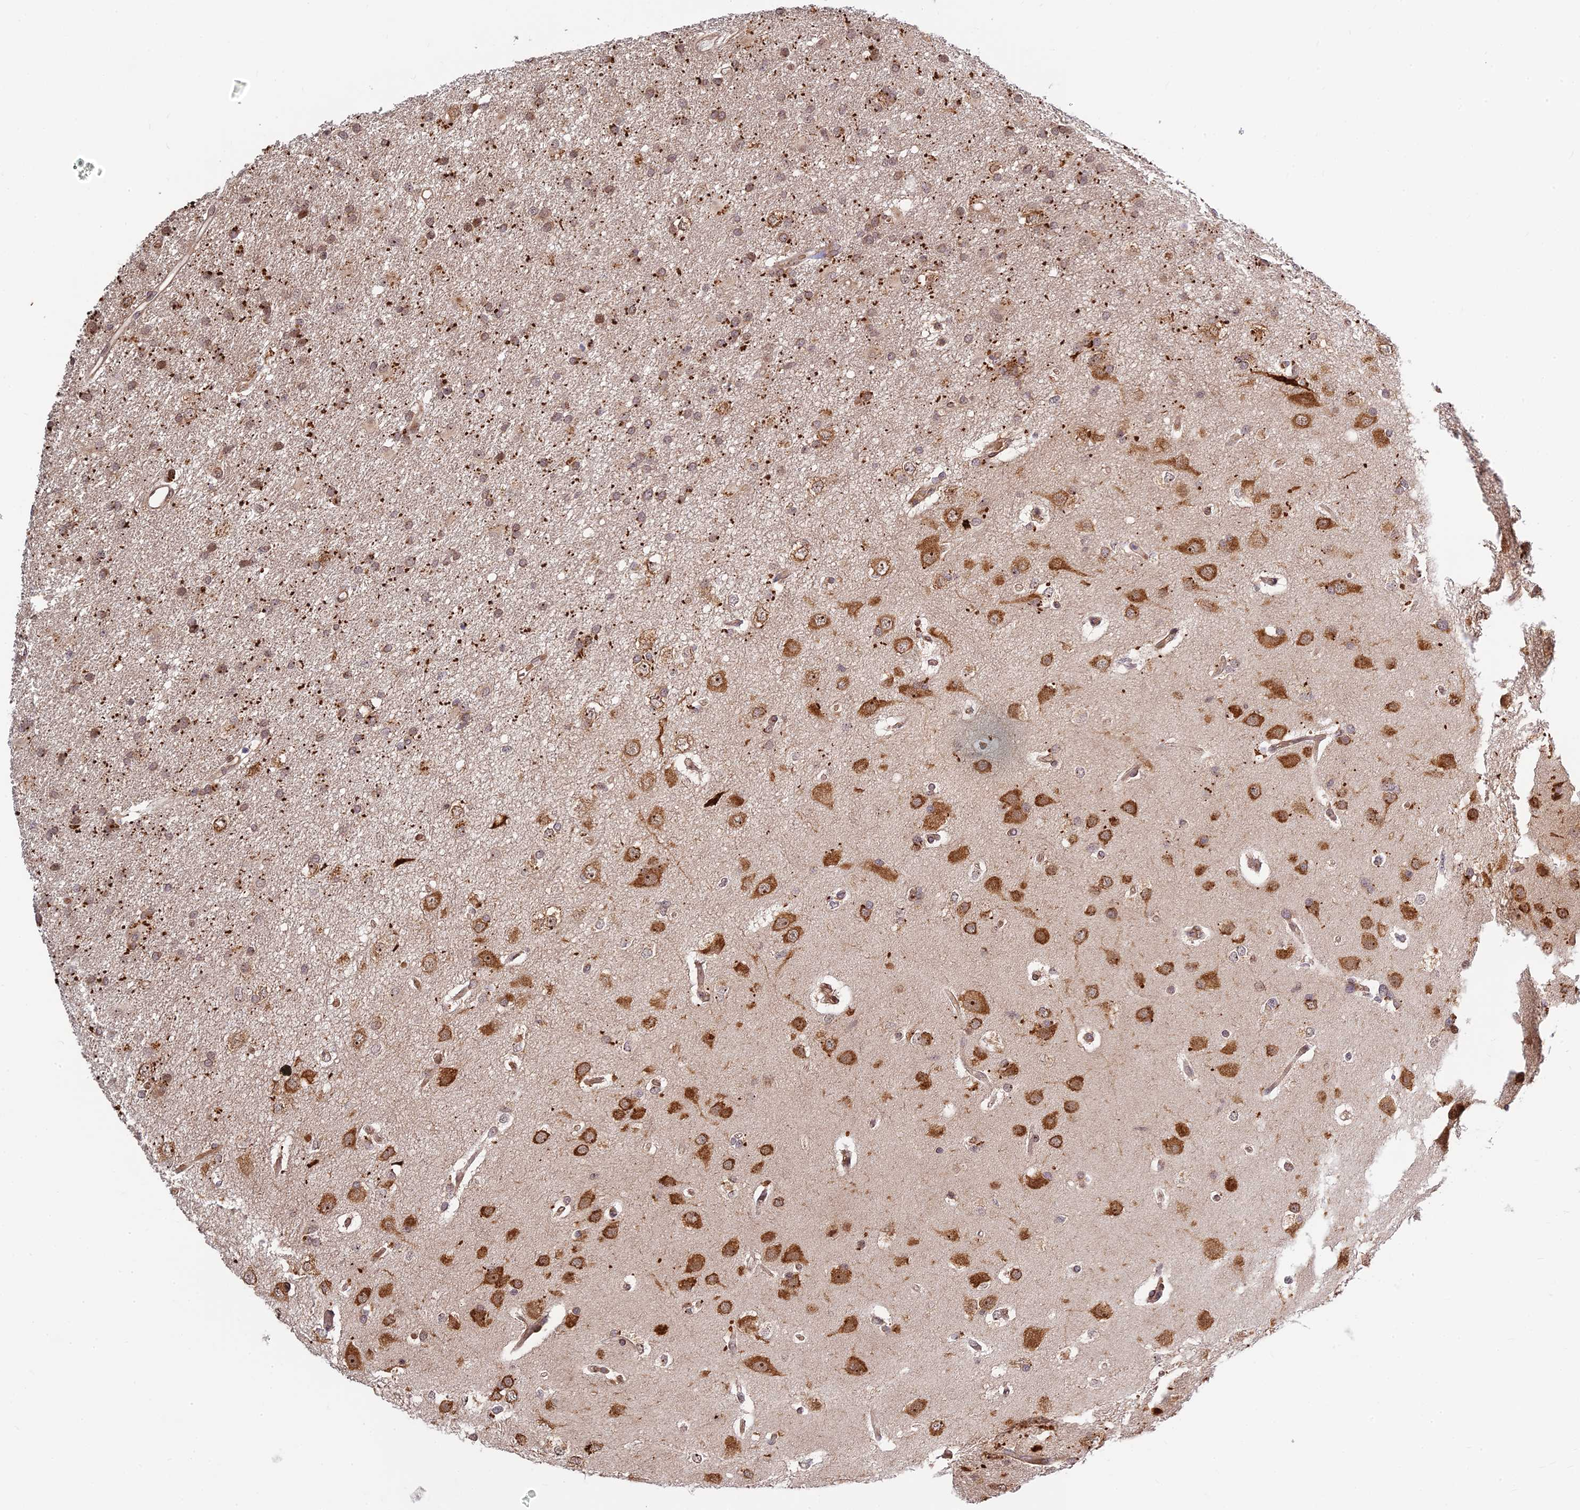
{"staining": {"intensity": "strong", "quantity": ">75%", "location": "cytoplasmic/membranous,nuclear"}, "tissue": "glioma", "cell_type": "Tumor cells", "image_type": "cancer", "snomed": [{"axis": "morphology", "description": "Glioma, malignant, High grade"}, {"axis": "topography", "description": "Brain"}], "caption": "Immunohistochemistry of human malignant glioma (high-grade) displays high levels of strong cytoplasmic/membranous and nuclear positivity in about >75% of tumor cells. The staining is performed using DAB brown chromogen to label protein expression. The nuclei are counter-stained blue using hematoxylin.", "gene": "UFSP2", "patient": {"sex": "male", "age": 77}}